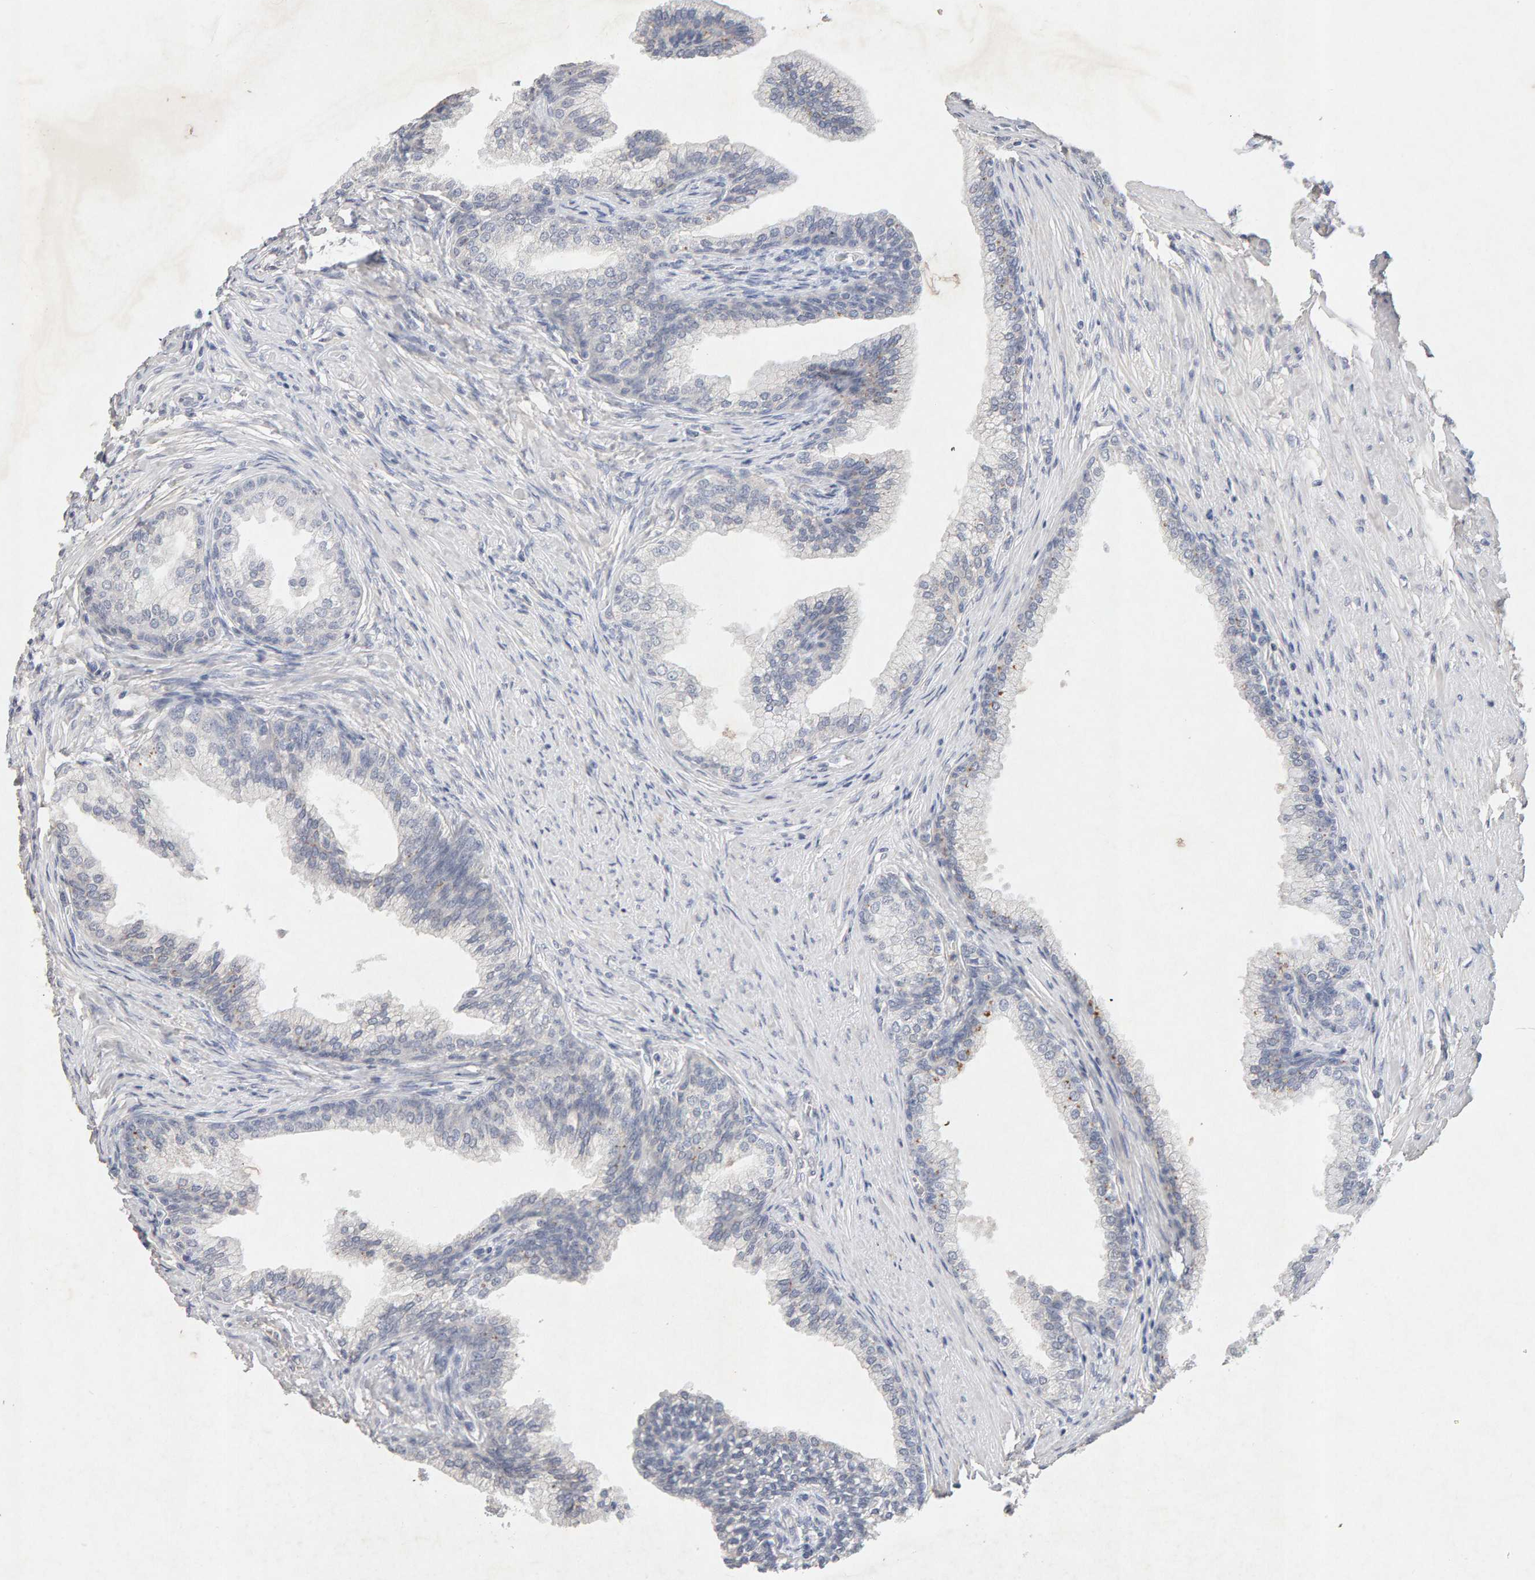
{"staining": {"intensity": "negative", "quantity": "none", "location": "none"}, "tissue": "prostate", "cell_type": "Glandular cells", "image_type": "normal", "snomed": [{"axis": "morphology", "description": "Normal tissue, NOS"}, {"axis": "morphology", "description": "Urothelial carcinoma, Low grade"}, {"axis": "topography", "description": "Urinary bladder"}, {"axis": "topography", "description": "Prostate"}], "caption": "Image shows no significant protein expression in glandular cells of unremarkable prostate. The staining was performed using DAB (3,3'-diaminobenzidine) to visualize the protein expression in brown, while the nuclei were stained in blue with hematoxylin (Magnification: 20x).", "gene": "PTPRM", "patient": {"sex": "male", "age": 60}}